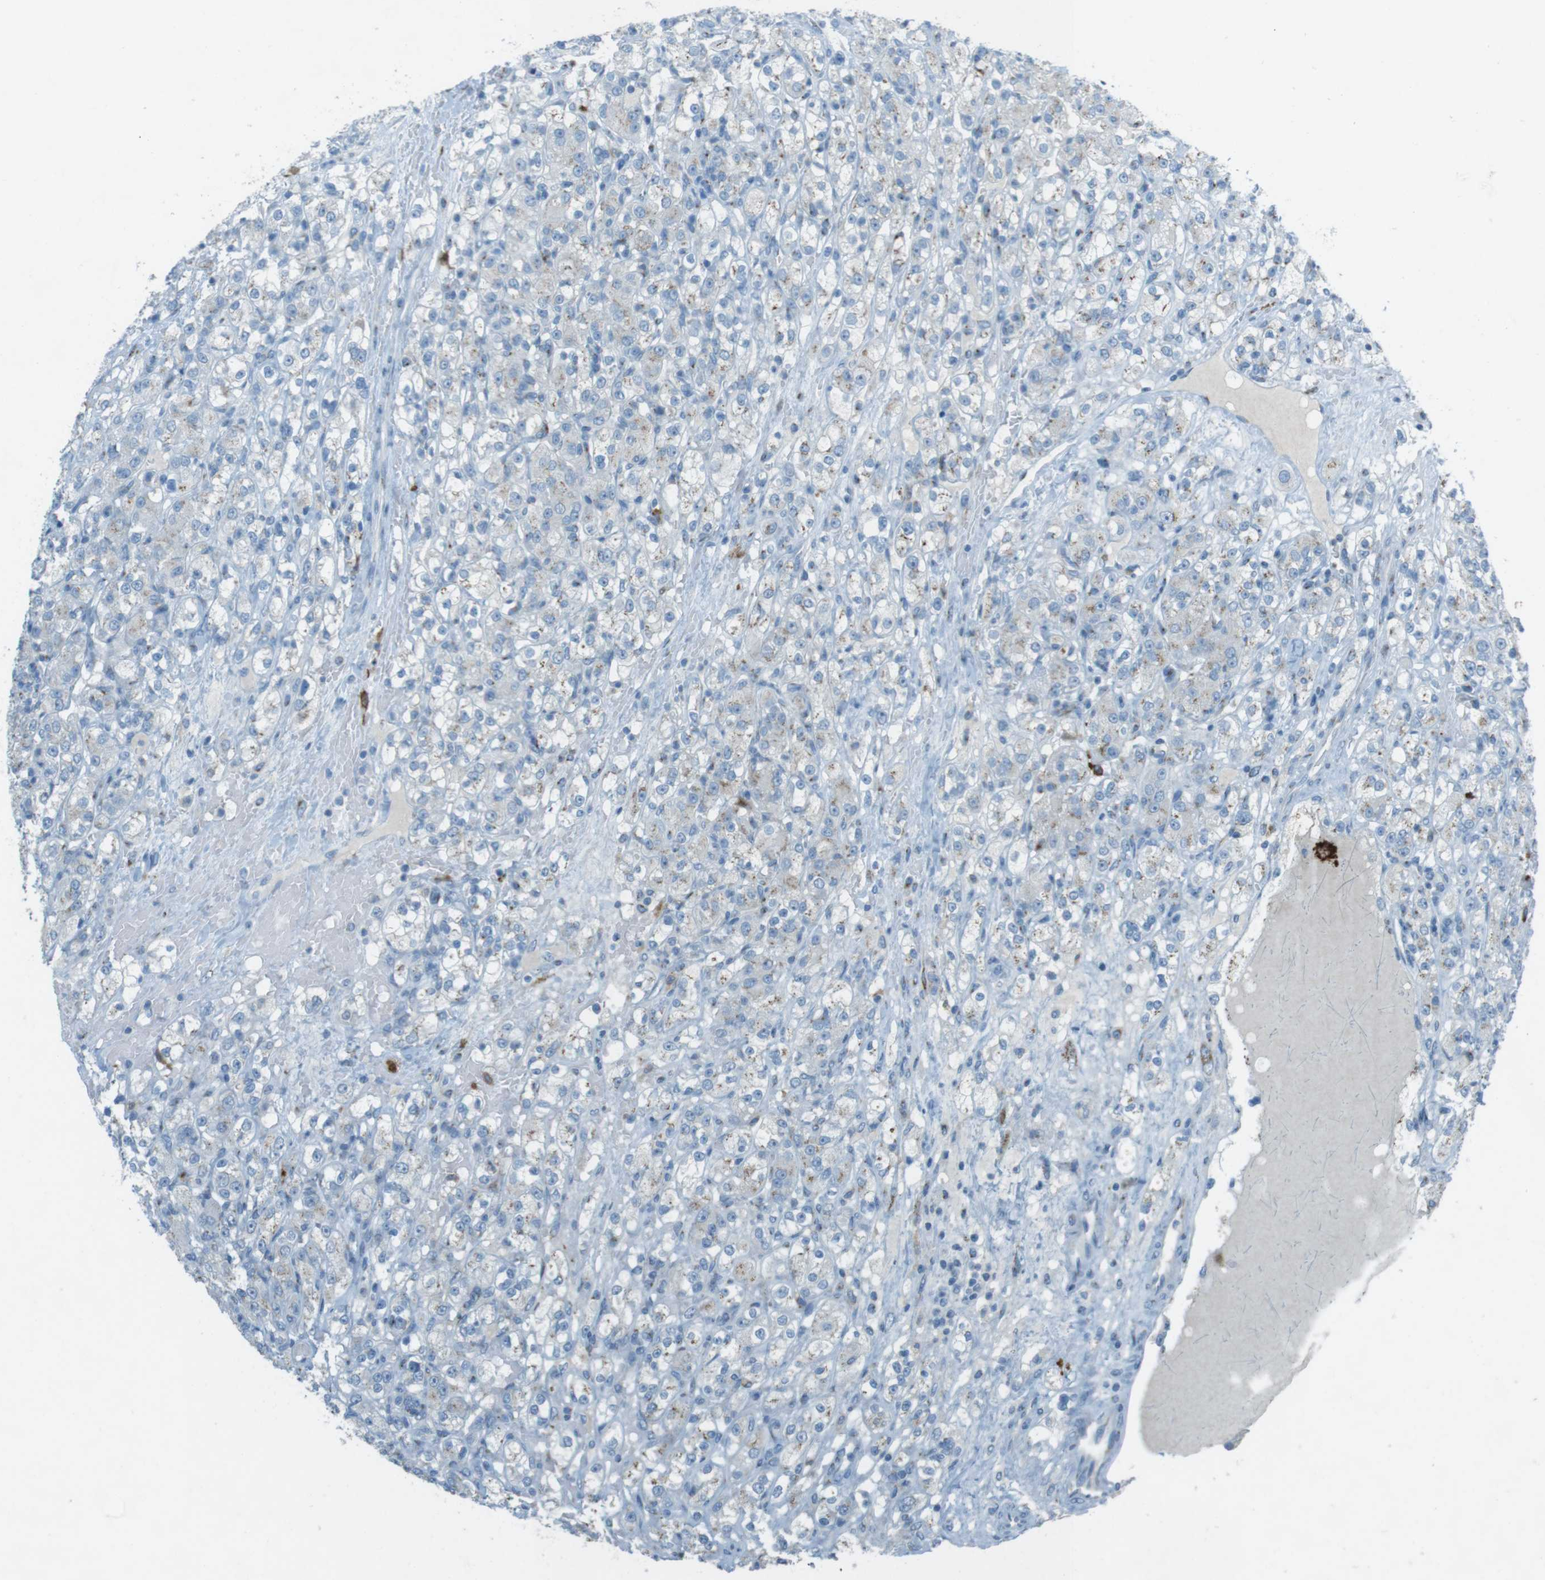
{"staining": {"intensity": "weak", "quantity": "<25%", "location": "cytoplasmic/membranous"}, "tissue": "renal cancer", "cell_type": "Tumor cells", "image_type": "cancer", "snomed": [{"axis": "morphology", "description": "Normal tissue, NOS"}, {"axis": "morphology", "description": "Adenocarcinoma, NOS"}, {"axis": "topography", "description": "Kidney"}], "caption": "Micrograph shows no protein staining in tumor cells of renal adenocarcinoma tissue.", "gene": "TXNDC15", "patient": {"sex": "male", "age": 61}}